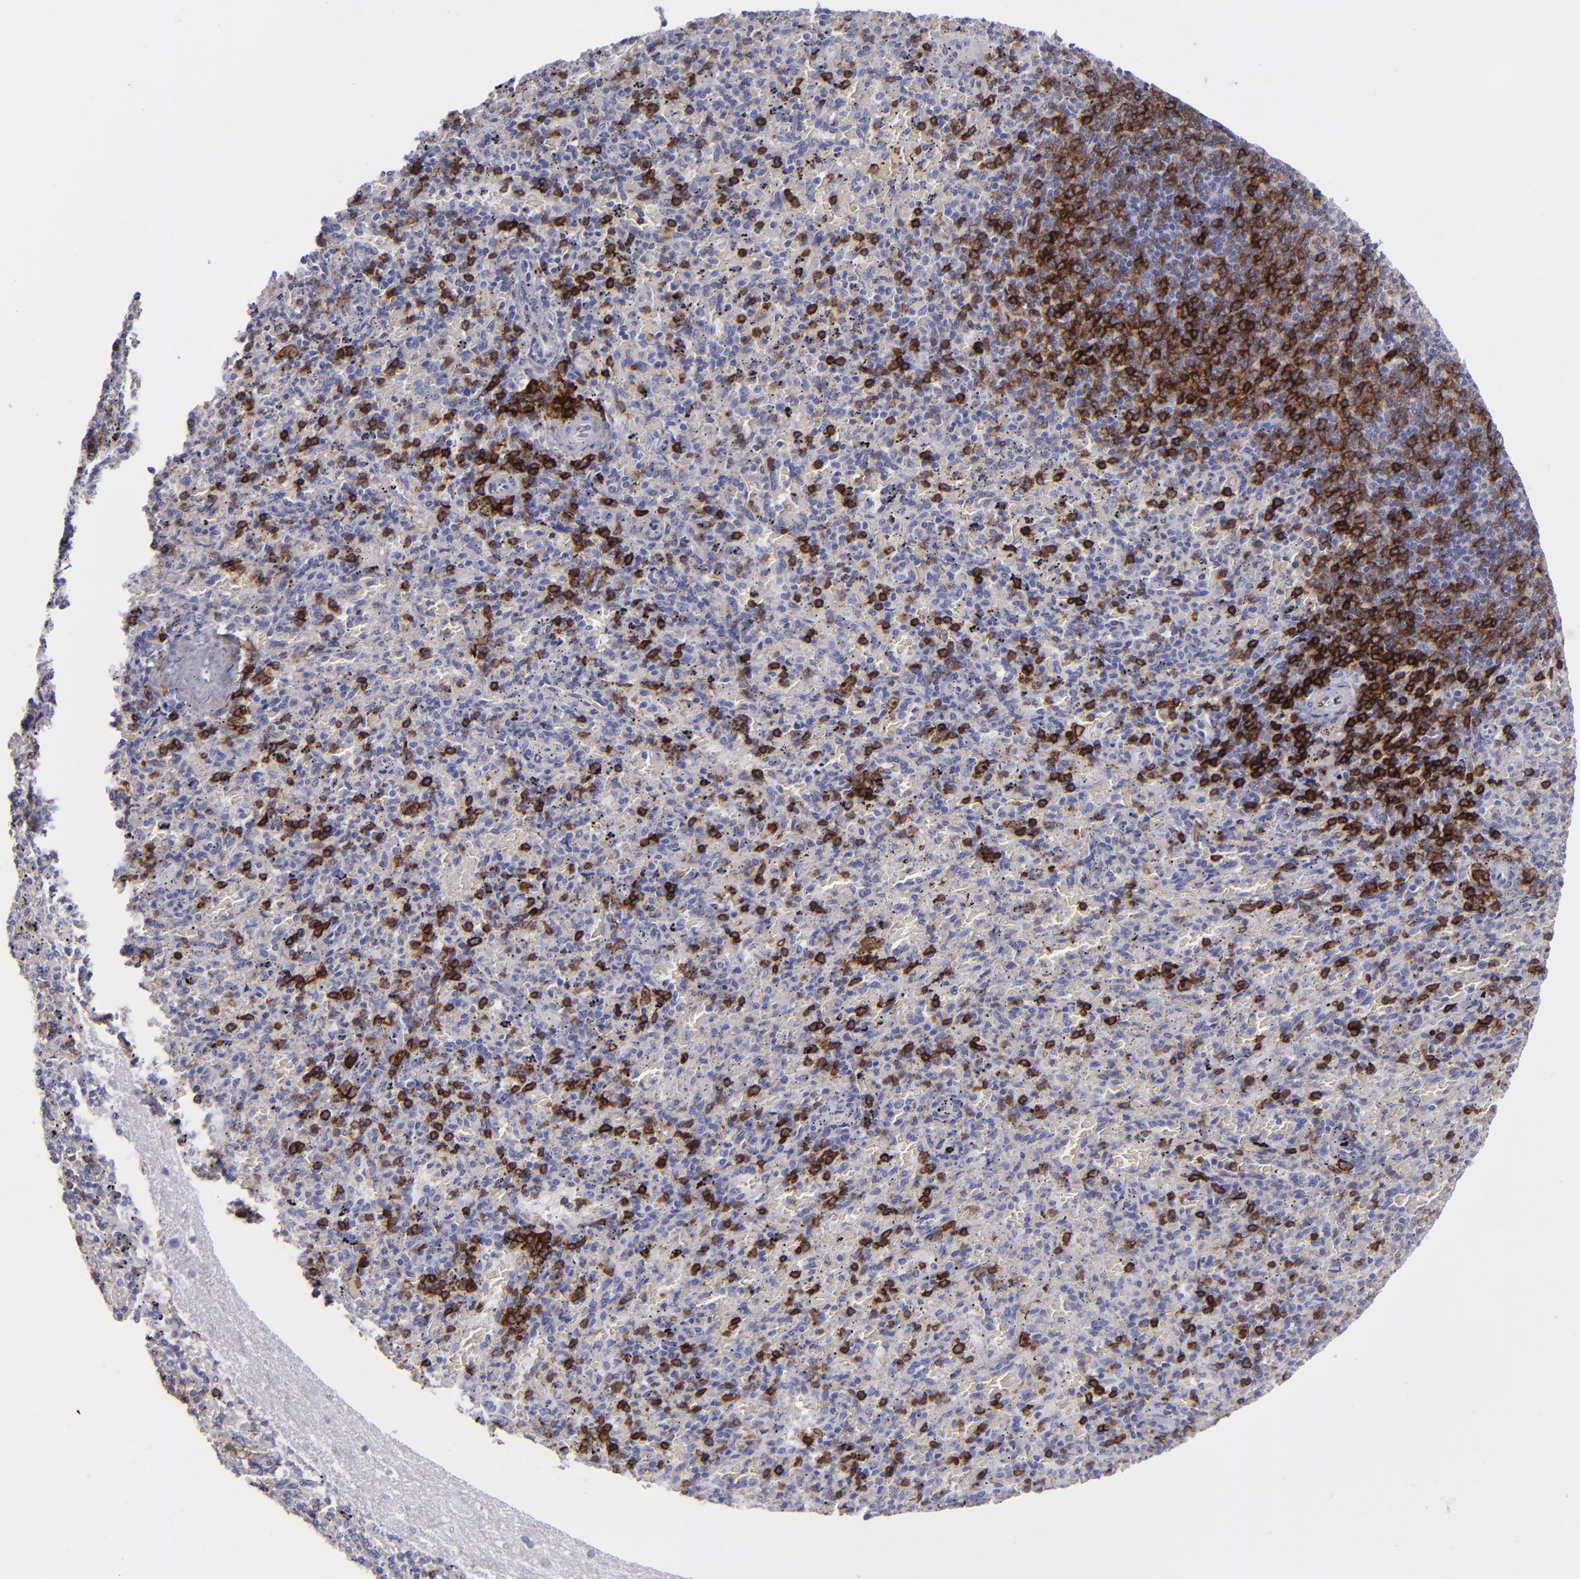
{"staining": {"intensity": "strong", "quantity": "<25%", "location": "cytoplasmic/membranous"}, "tissue": "spleen", "cell_type": "Cells in red pulp", "image_type": "normal", "snomed": [{"axis": "morphology", "description": "Normal tissue, NOS"}, {"axis": "topography", "description": "Spleen"}], "caption": "Immunohistochemical staining of benign spleen exhibits strong cytoplasmic/membranous protein positivity in approximately <25% of cells in red pulp.", "gene": "CD27", "patient": {"sex": "female", "age": 43}}